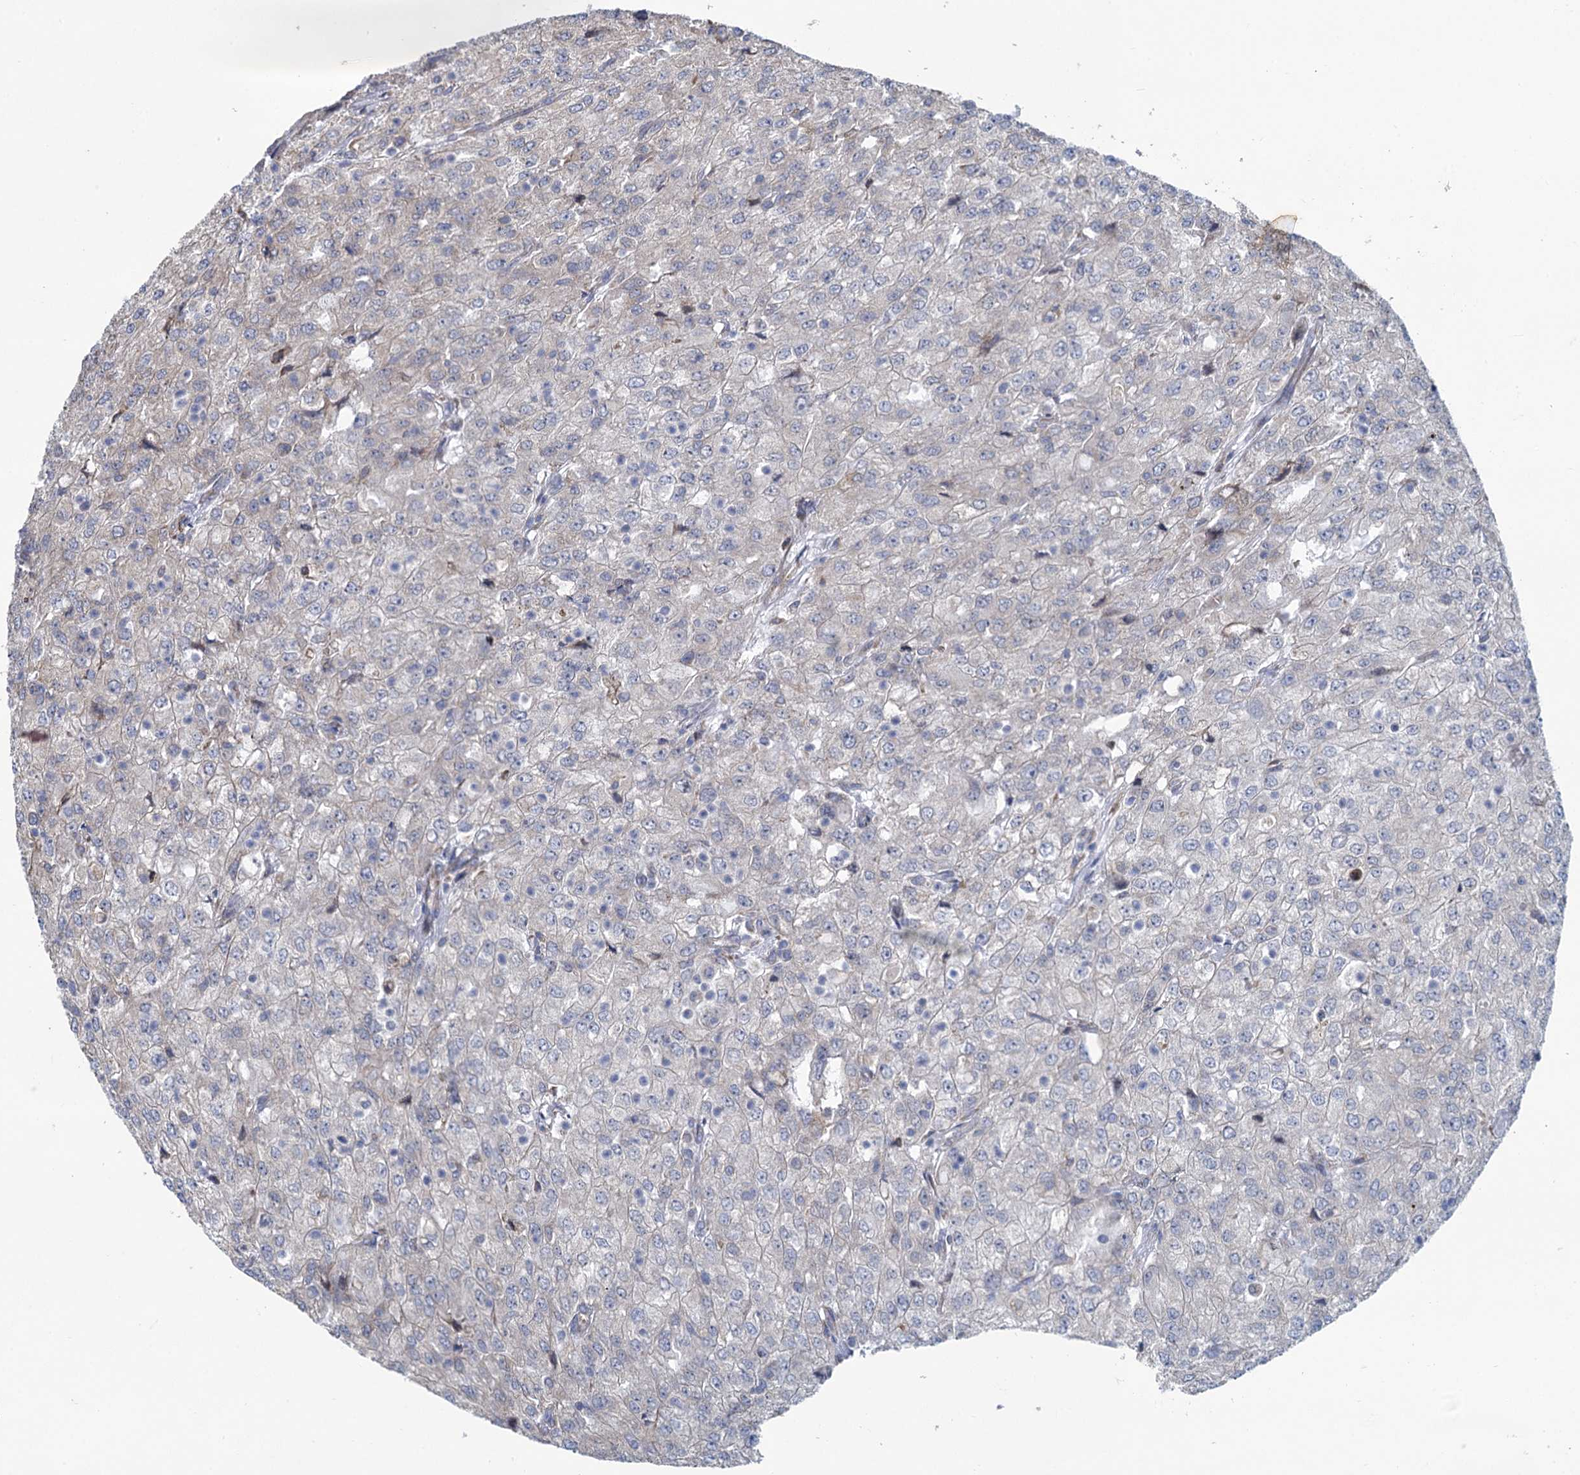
{"staining": {"intensity": "negative", "quantity": "none", "location": "none"}, "tissue": "renal cancer", "cell_type": "Tumor cells", "image_type": "cancer", "snomed": [{"axis": "morphology", "description": "Adenocarcinoma, NOS"}, {"axis": "topography", "description": "Kidney"}], "caption": "Immunohistochemical staining of adenocarcinoma (renal) exhibits no significant positivity in tumor cells. (Stains: DAB (3,3'-diaminobenzidine) immunohistochemistry with hematoxylin counter stain, Microscopy: brightfield microscopy at high magnification).", "gene": "PRSS35", "patient": {"sex": "female", "age": 54}}